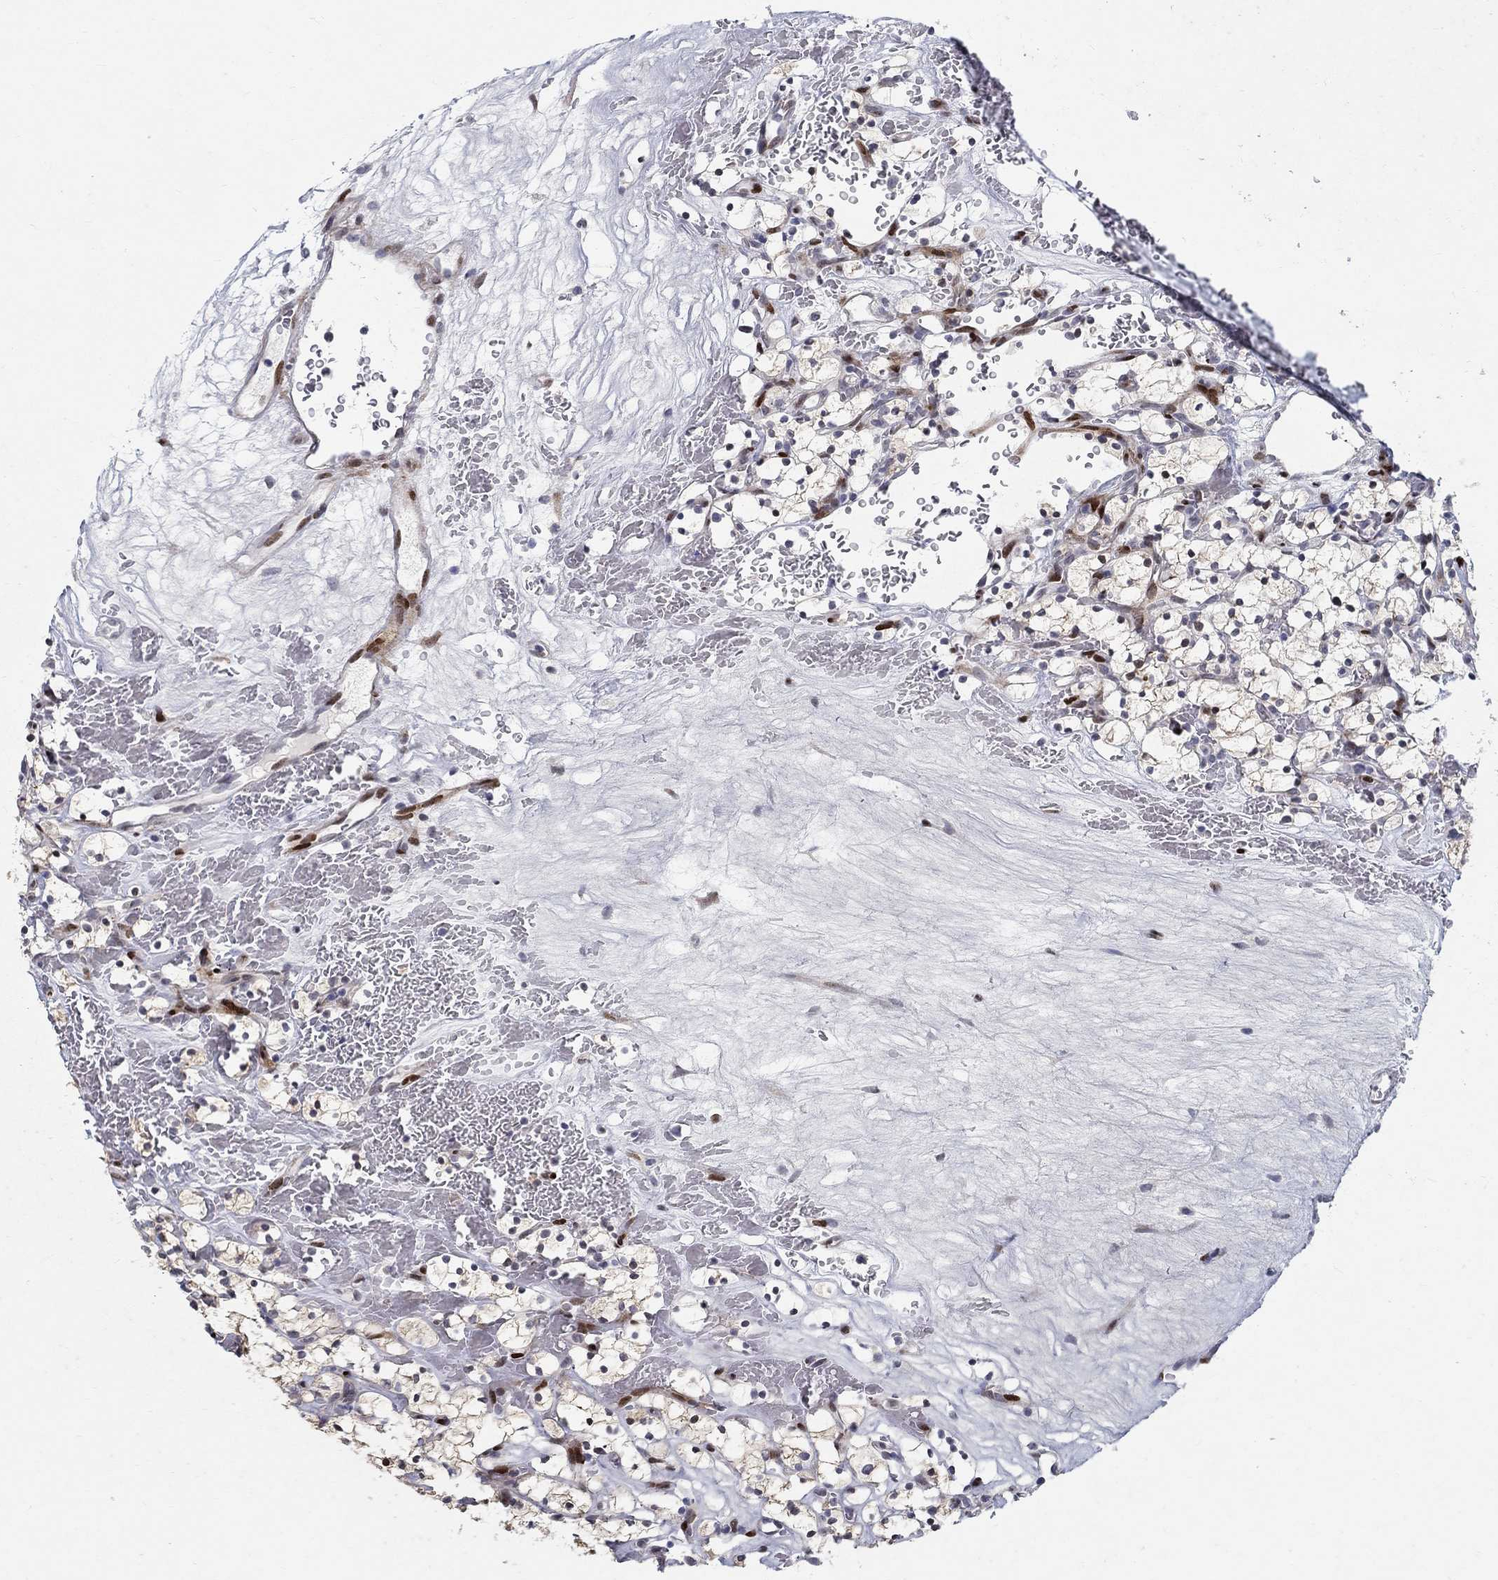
{"staining": {"intensity": "moderate", "quantity": "<25%", "location": "nuclear"}, "tissue": "renal cancer", "cell_type": "Tumor cells", "image_type": "cancer", "snomed": [{"axis": "morphology", "description": "Adenocarcinoma, NOS"}, {"axis": "topography", "description": "Kidney"}], "caption": "The histopathology image shows staining of renal adenocarcinoma, revealing moderate nuclear protein expression (brown color) within tumor cells.", "gene": "RAPGEF5", "patient": {"sex": "female", "age": 64}}